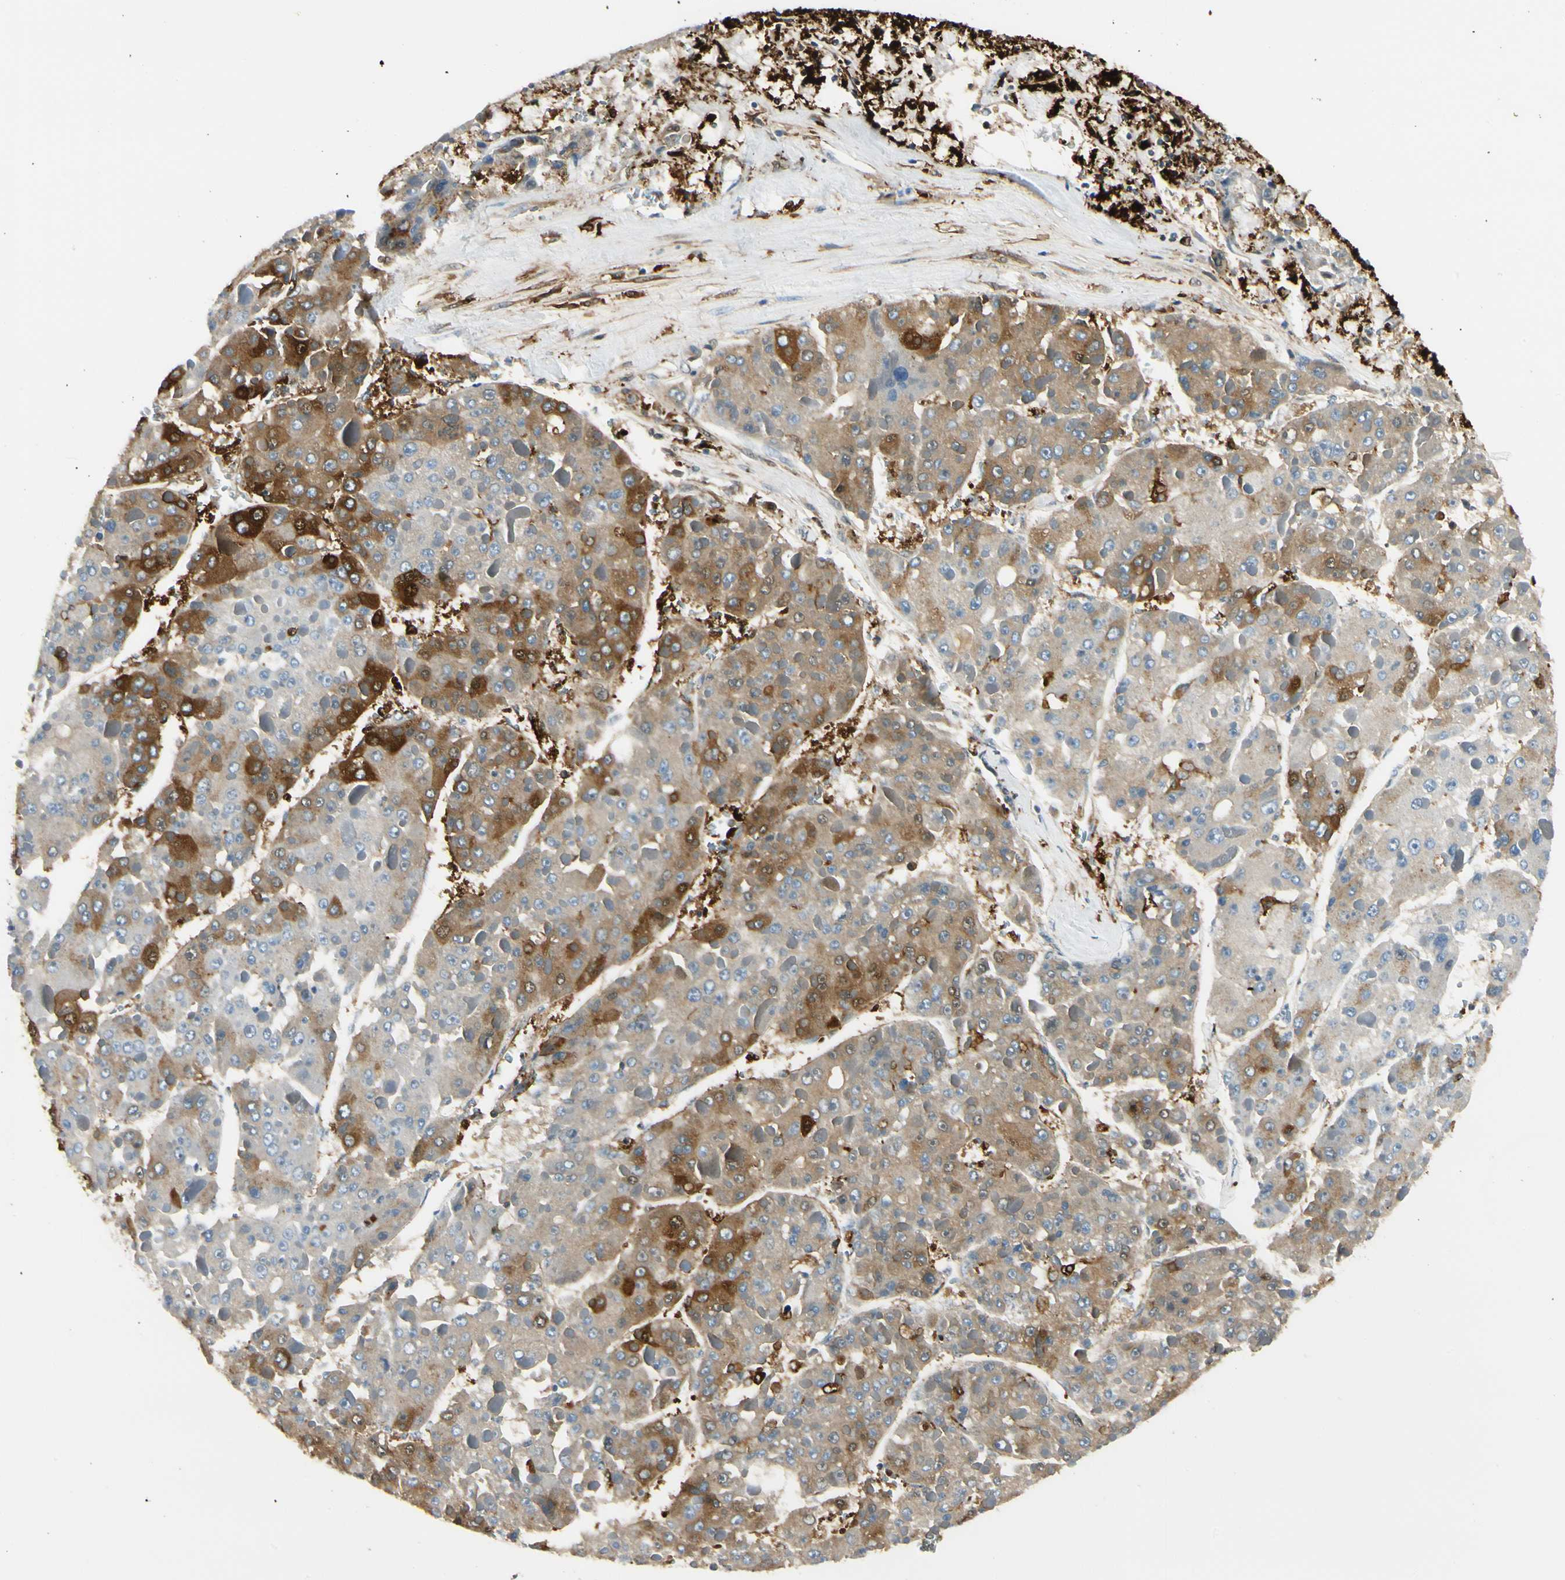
{"staining": {"intensity": "strong", "quantity": "<25%", "location": "cytoplasmic/membranous"}, "tissue": "liver cancer", "cell_type": "Tumor cells", "image_type": "cancer", "snomed": [{"axis": "morphology", "description": "Carcinoma, Hepatocellular, NOS"}, {"axis": "topography", "description": "Liver"}], "caption": "A medium amount of strong cytoplasmic/membranous staining is identified in approximately <25% of tumor cells in liver hepatocellular carcinoma tissue.", "gene": "FTH1", "patient": {"sex": "female", "age": 73}}